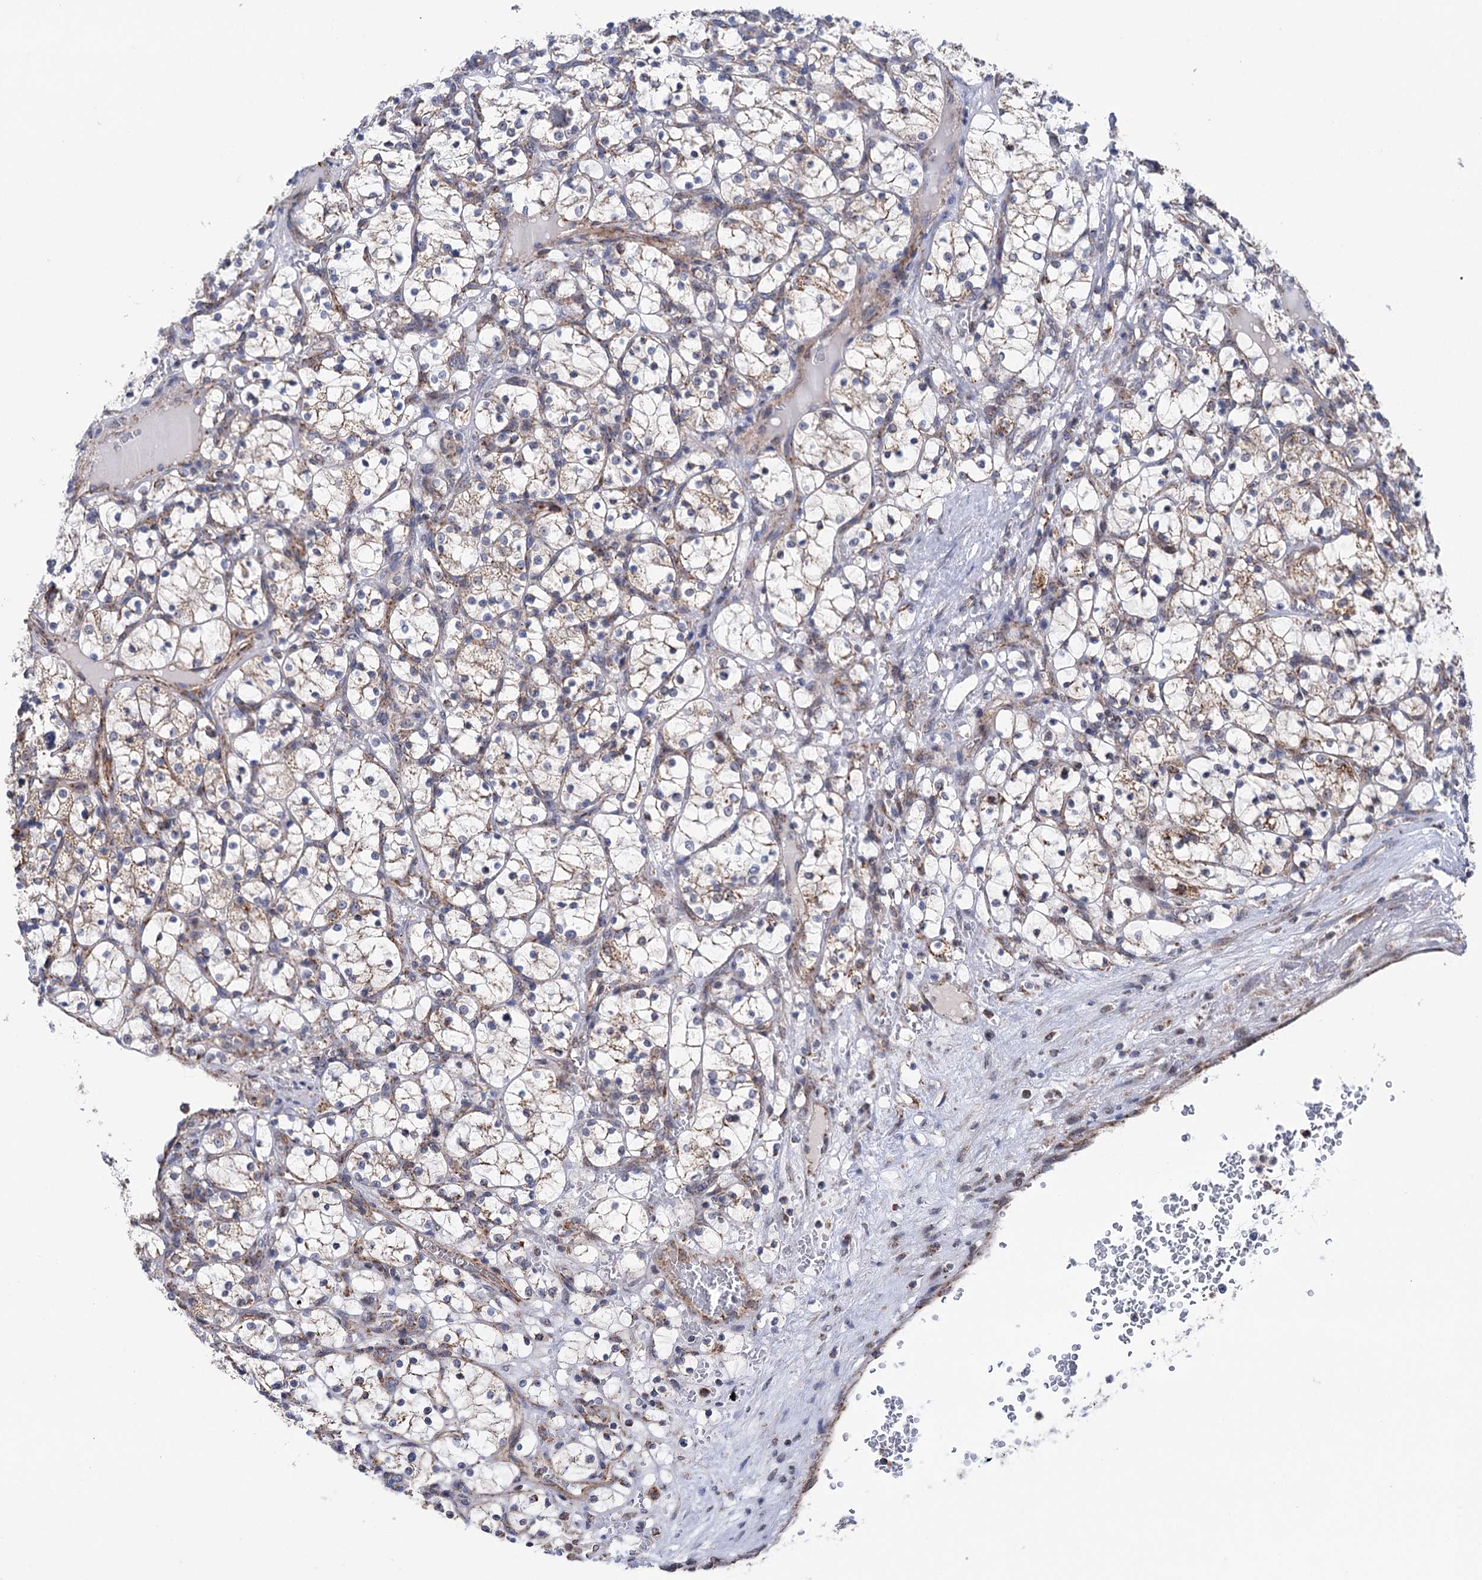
{"staining": {"intensity": "negative", "quantity": "none", "location": "none"}, "tissue": "renal cancer", "cell_type": "Tumor cells", "image_type": "cancer", "snomed": [{"axis": "morphology", "description": "Adenocarcinoma, NOS"}, {"axis": "topography", "description": "Kidney"}], "caption": "Photomicrograph shows no protein staining in tumor cells of renal cancer tissue.", "gene": "SUCLA2", "patient": {"sex": "female", "age": 69}}